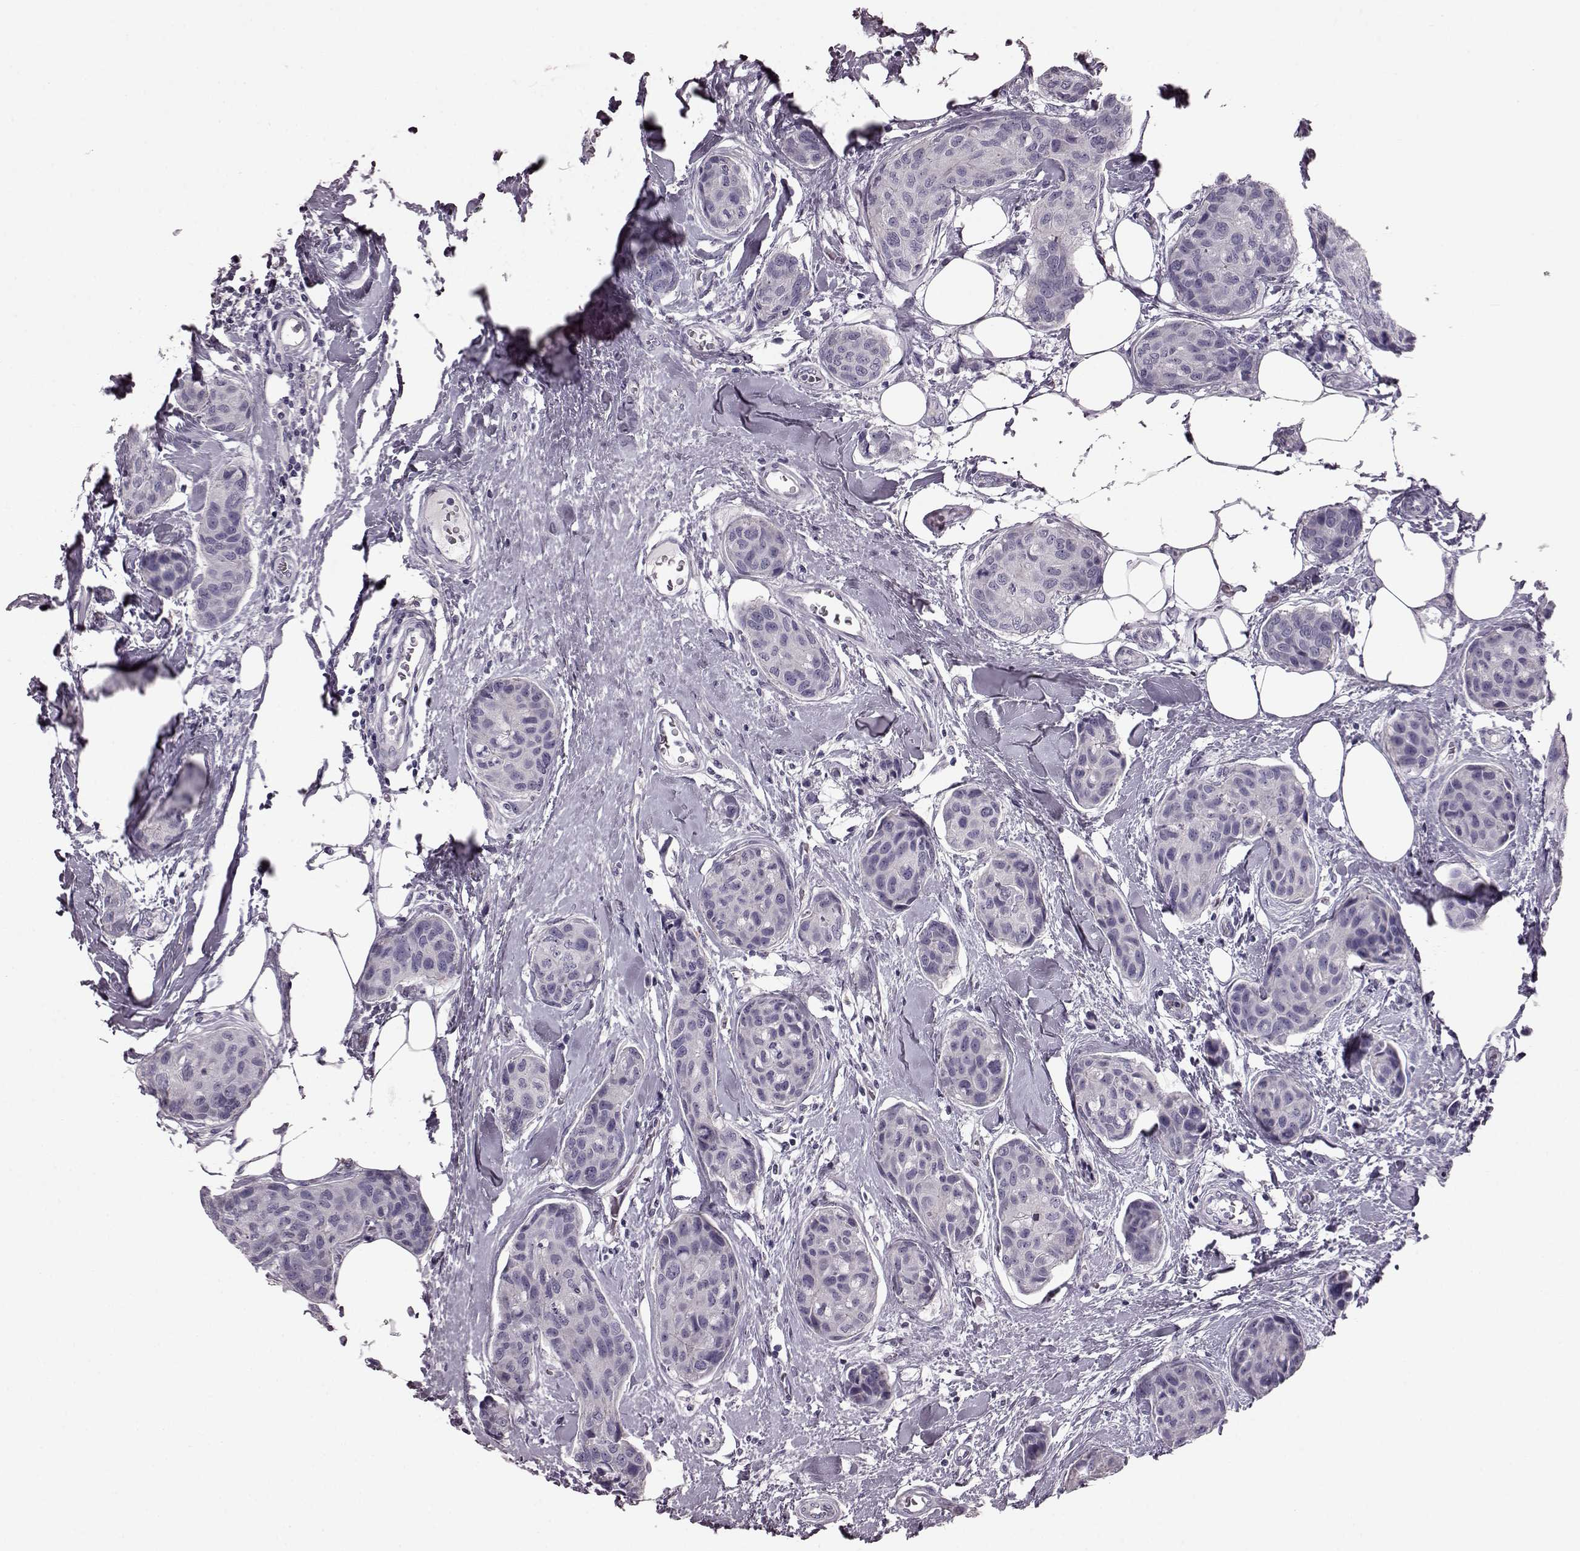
{"staining": {"intensity": "negative", "quantity": "none", "location": "none"}, "tissue": "breast cancer", "cell_type": "Tumor cells", "image_type": "cancer", "snomed": [{"axis": "morphology", "description": "Duct carcinoma"}, {"axis": "topography", "description": "Breast"}], "caption": "Immunohistochemistry photomicrograph of neoplastic tissue: breast cancer (intraductal carcinoma) stained with DAB (3,3'-diaminobenzidine) demonstrates no significant protein expression in tumor cells. Nuclei are stained in blue.", "gene": "SNTG1", "patient": {"sex": "female", "age": 80}}